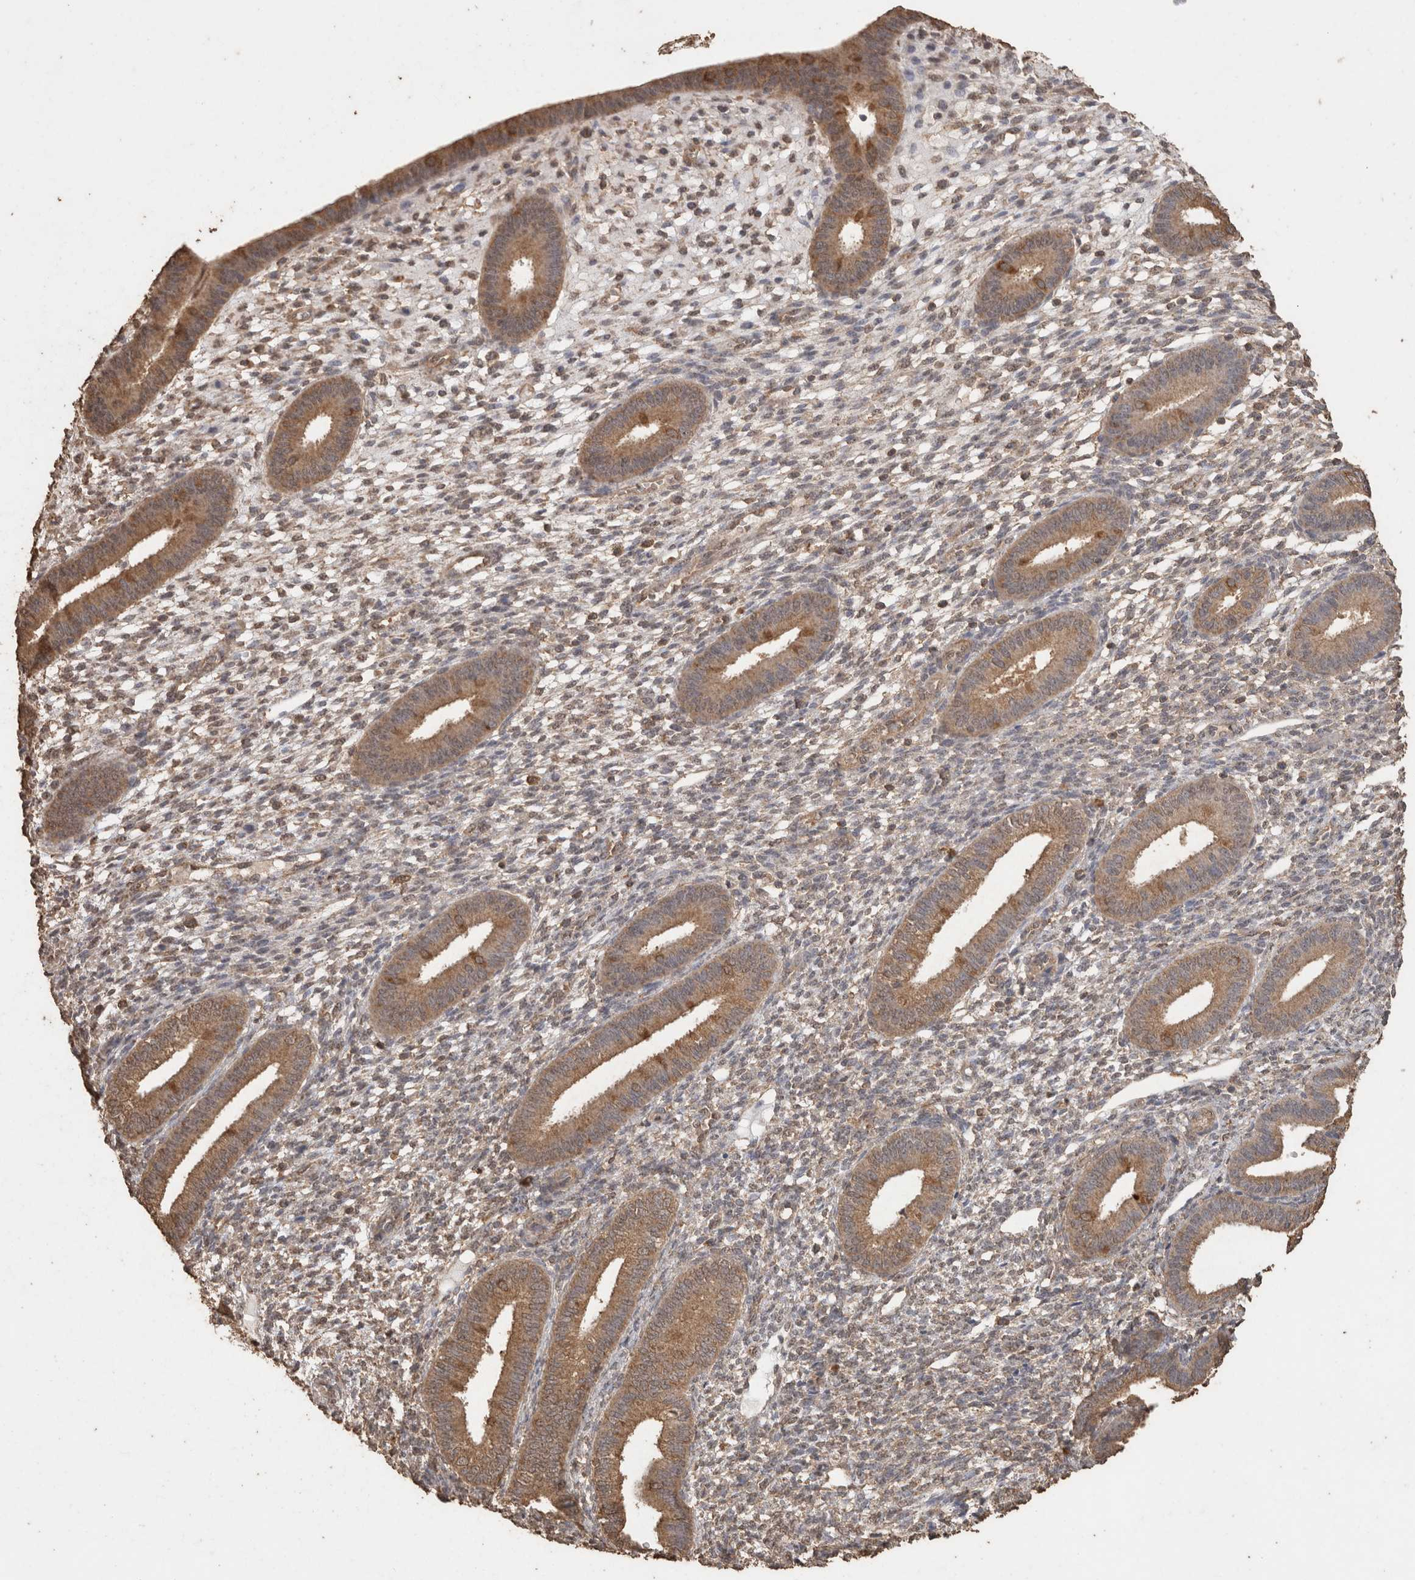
{"staining": {"intensity": "negative", "quantity": "none", "location": "none"}, "tissue": "endometrium", "cell_type": "Cells in endometrial stroma", "image_type": "normal", "snomed": [{"axis": "morphology", "description": "Normal tissue, NOS"}, {"axis": "topography", "description": "Endometrium"}], "caption": "Endometrium was stained to show a protein in brown. There is no significant staining in cells in endometrial stroma. Brightfield microscopy of immunohistochemistry stained with DAB (3,3'-diaminobenzidine) (brown) and hematoxylin (blue), captured at high magnification.", "gene": "CX3CL1", "patient": {"sex": "female", "age": 46}}